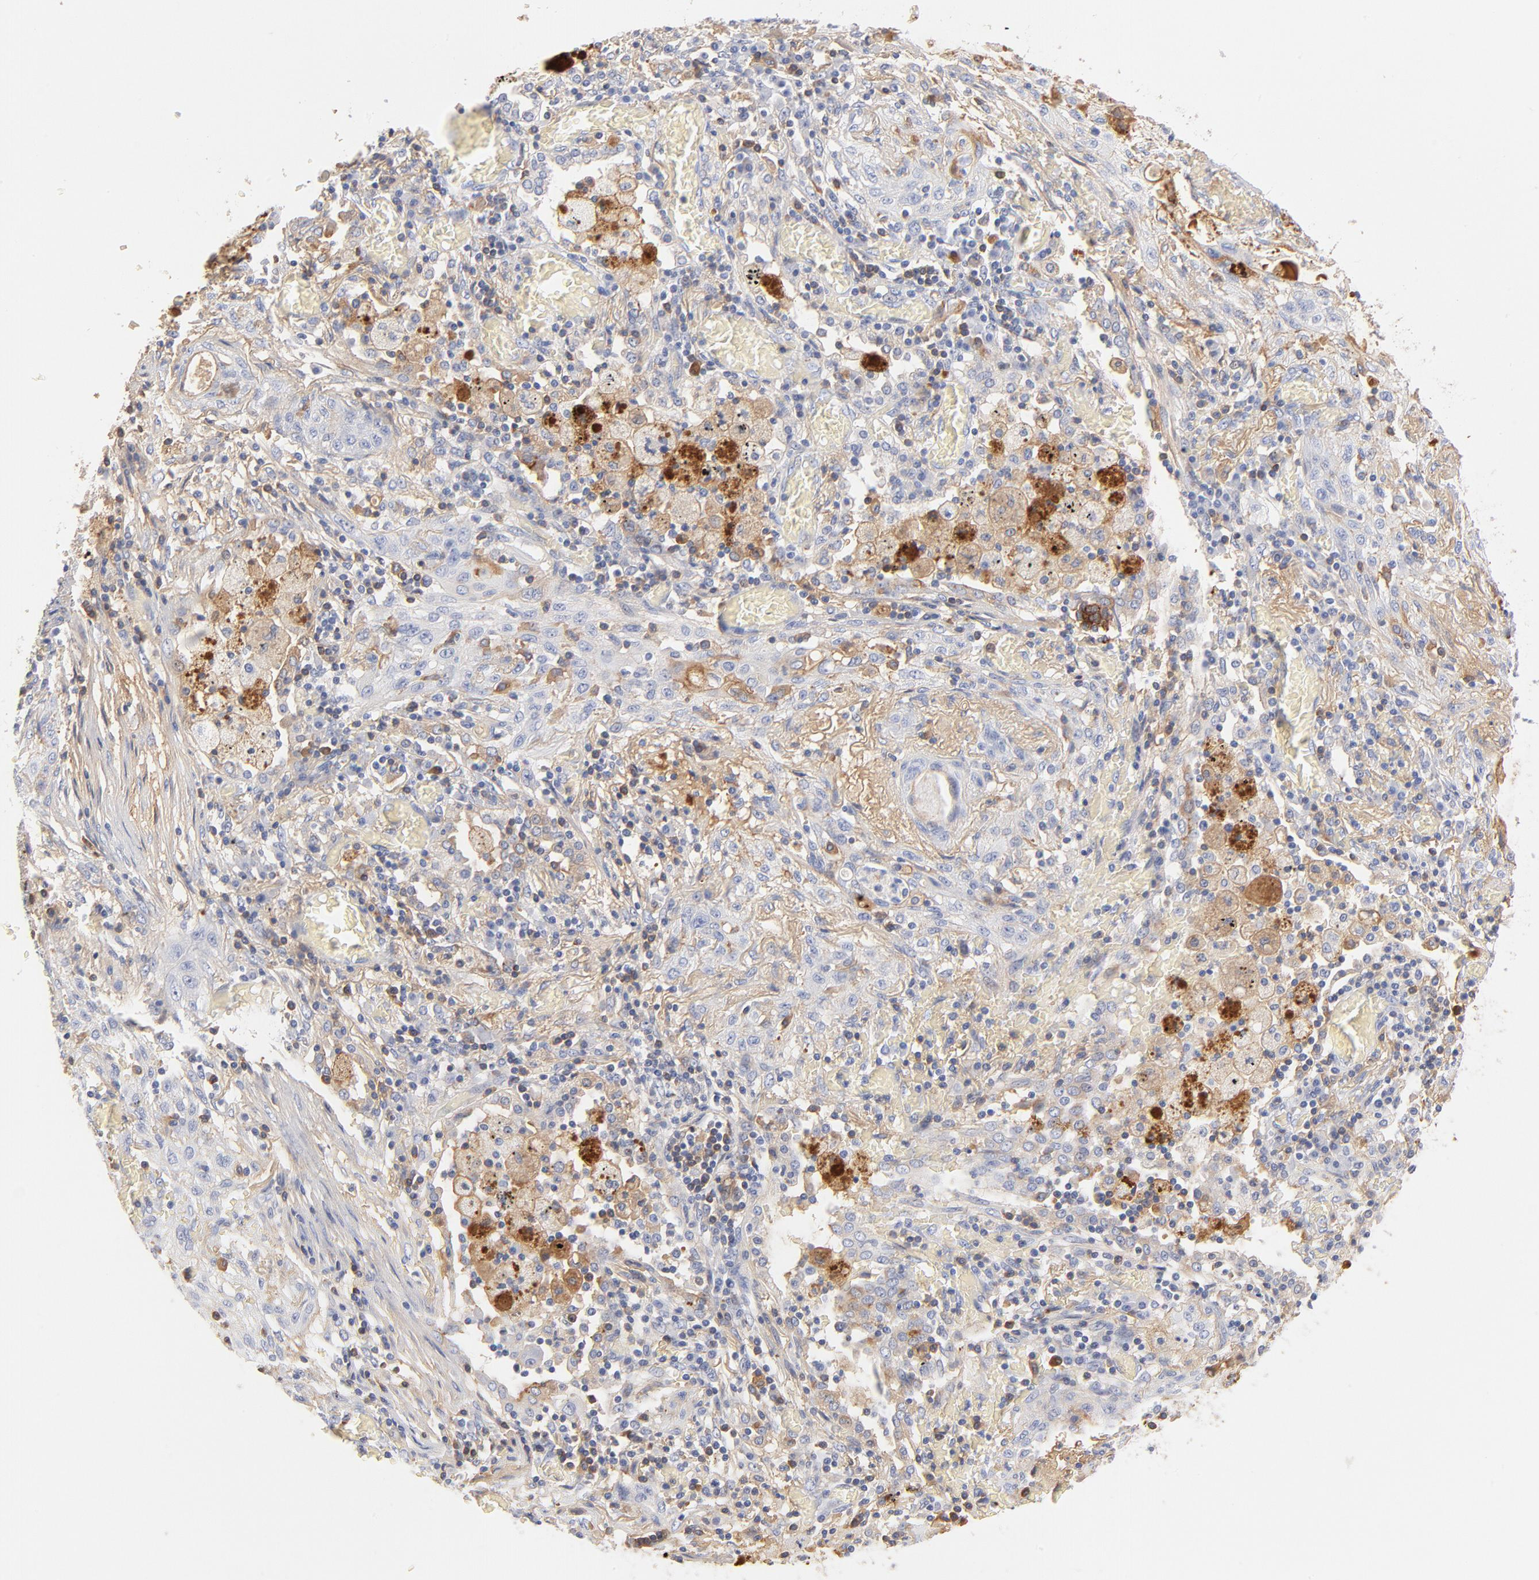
{"staining": {"intensity": "negative", "quantity": "none", "location": "none"}, "tissue": "lung cancer", "cell_type": "Tumor cells", "image_type": "cancer", "snomed": [{"axis": "morphology", "description": "Squamous cell carcinoma, NOS"}, {"axis": "topography", "description": "Lung"}], "caption": "A high-resolution image shows immunohistochemistry (IHC) staining of lung cancer, which demonstrates no significant positivity in tumor cells. (DAB immunohistochemistry, high magnification).", "gene": "C3", "patient": {"sex": "female", "age": 47}}